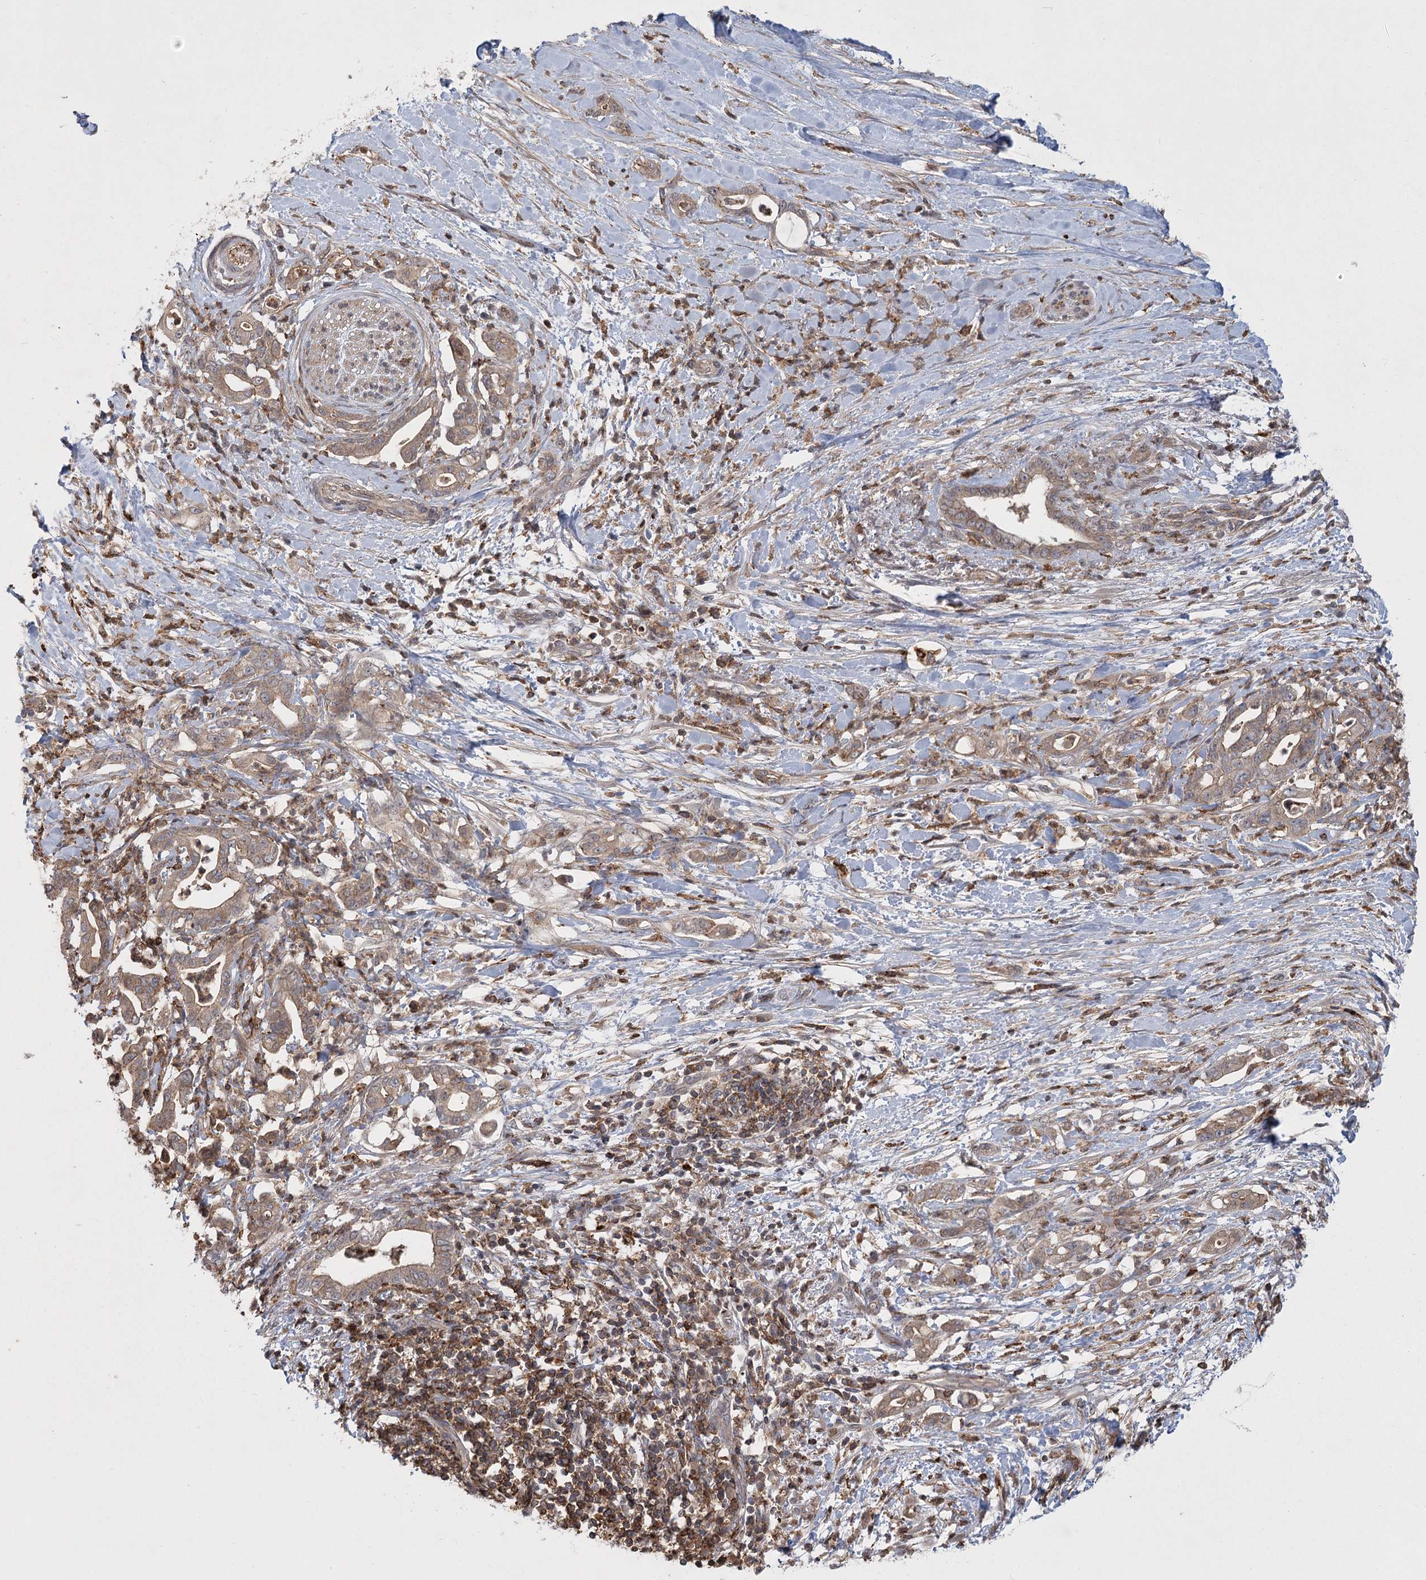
{"staining": {"intensity": "weak", "quantity": ">75%", "location": "cytoplasmic/membranous"}, "tissue": "pancreatic cancer", "cell_type": "Tumor cells", "image_type": "cancer", "snomed": [{"axis": "morphology", "description": "Adenocarcinoma, NOS"}, {"axis": "topography", "description": "Pancreas"}], "caption": "A brown stain highlights weak cytoplasmic/membranous positivity of a protein in human pancreatic cancer tumor cells.", "gene": "MEPE", "patient": {"sex": "female", "age": 55}}